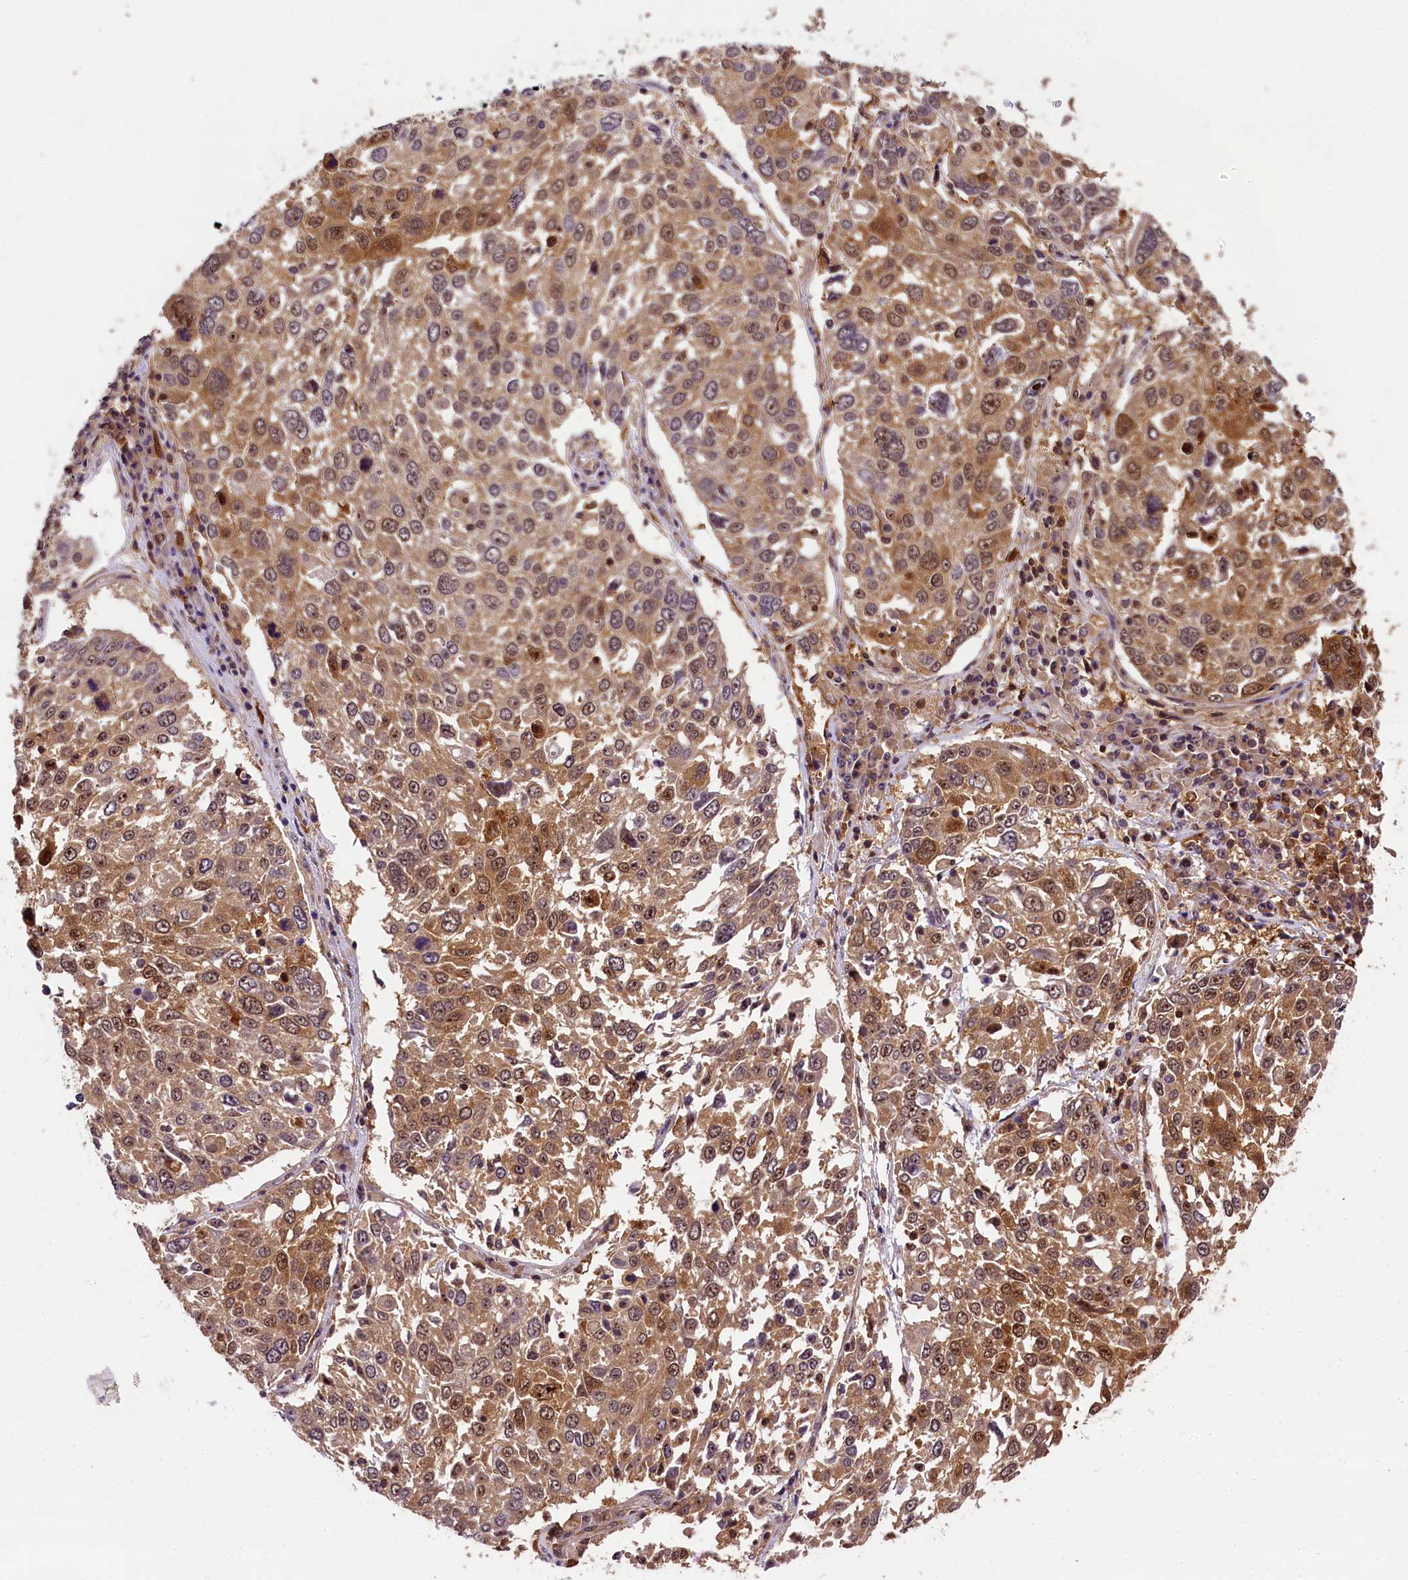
{"staining": {"intensity": "moderate", "quantity": ">75%", "location": "cytoplasmic/membranous,nuclear"}, "tissue": "lung cancer", "cell_type": "Tumor cells", "image_type": "cancer", "snomed": [{"axis": "morphology", "description": "Squamous cell carcinoma, NOS"}, {"axis": "topography", "description": "Lung"}], "caption": "Immunohistochemistry (DAB (3,3'-diaminobenzidine)) staining of lung cancer (squamous cell carcinoma) reveals moderate cytoplasmic/membranous and nuclear protein expression in approximately >75% of tumor cells.", "gene": "EIF6", "patient": {"sex": "male", "age": 65}}